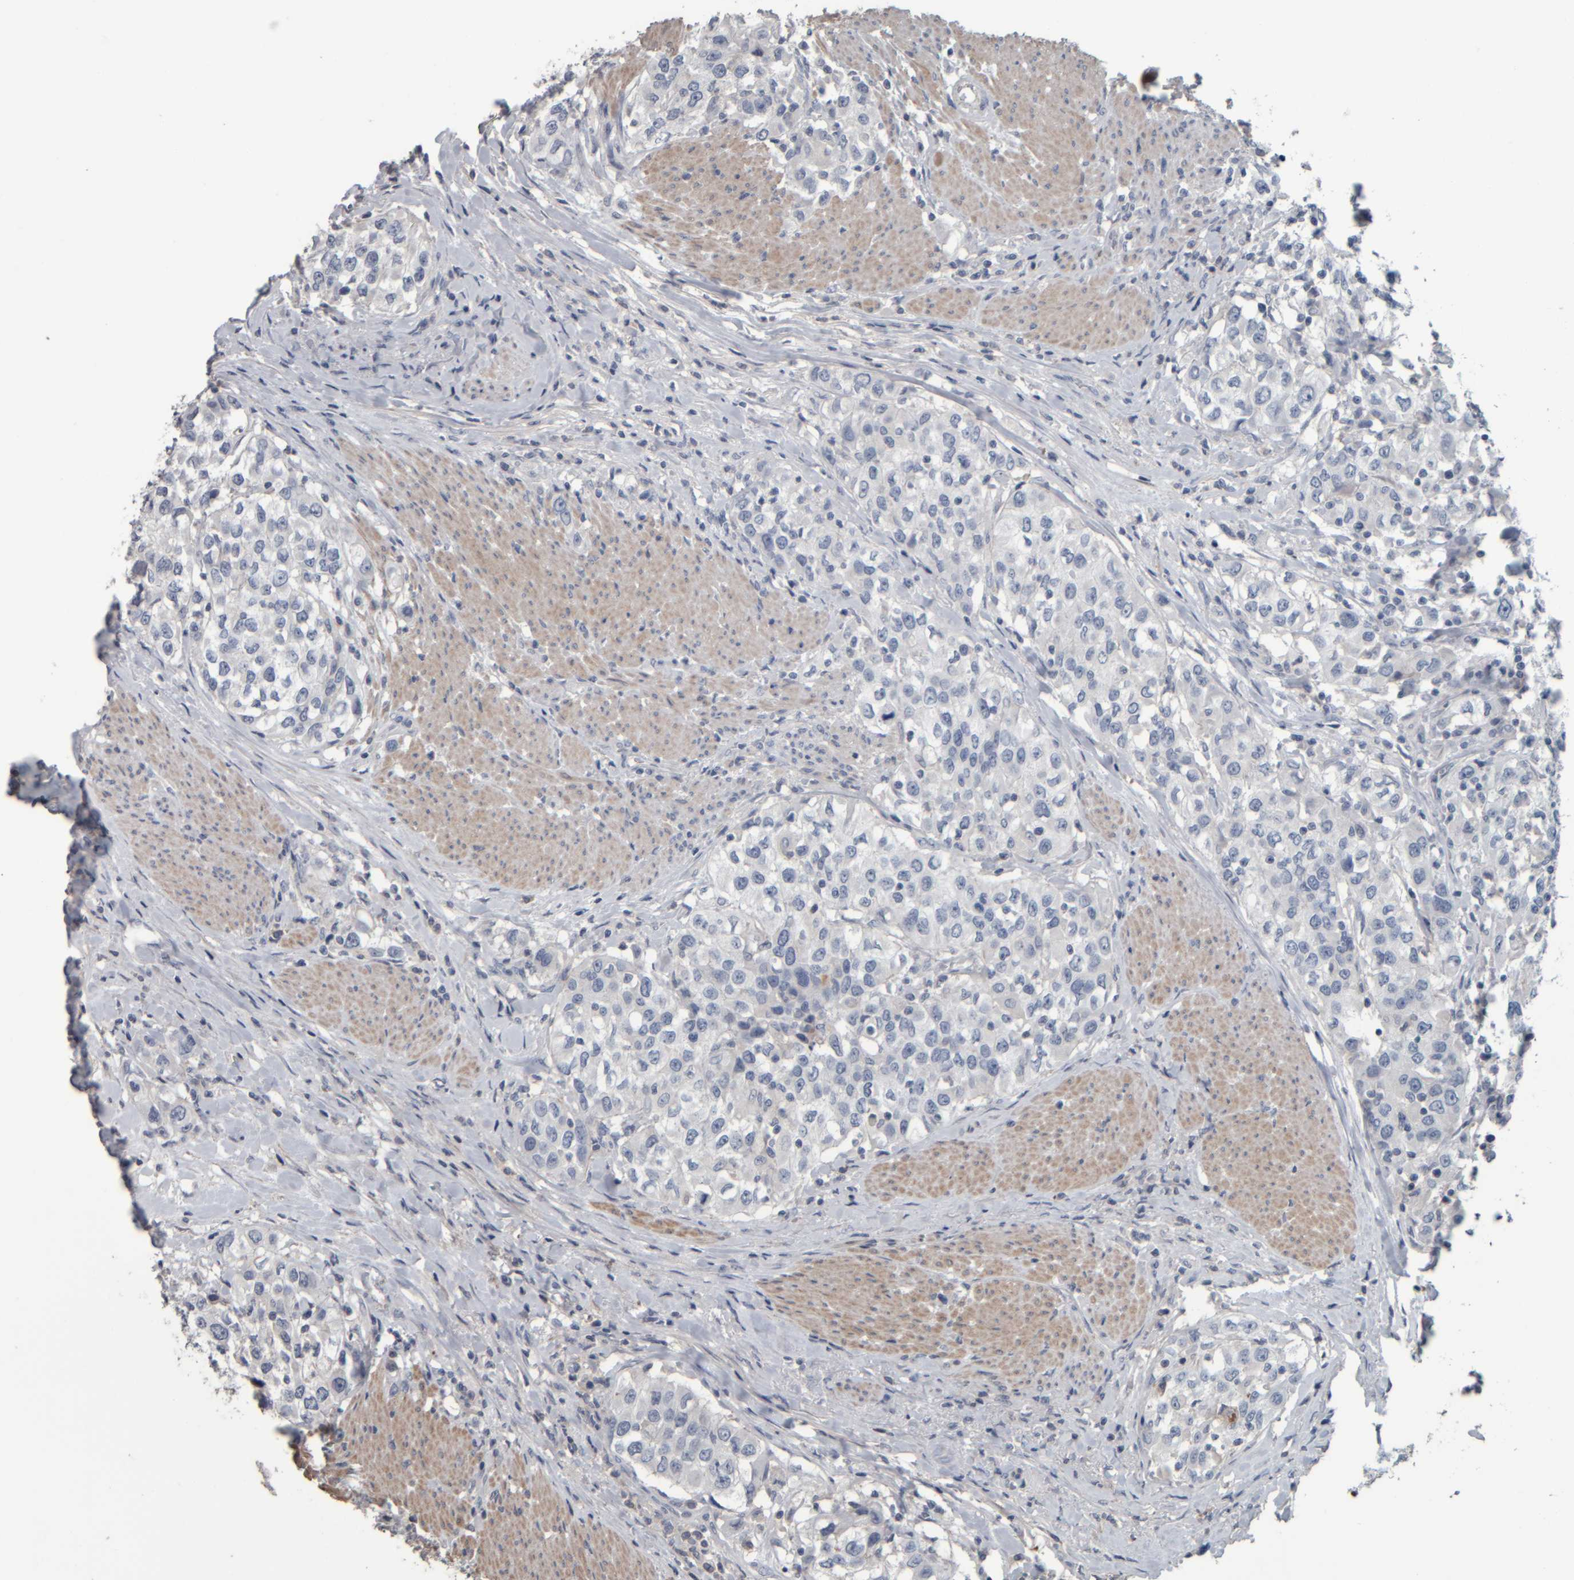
{"staining": {"intensity": "negative", "quantity": "none", "location": "none"}, "tissue": "urothelial cancer", "cell_type": "Tumor cells", "image_type": "cancer", "snomed": [{"axis": "morphology", "description": "Urothelial carcinoma, High grade"}, {"axis": "topography", "description": "Urinary bladder"}], "caption": "An immunohistochemistry histopathology image of high-grade urothelial carcinoma is shown. There is no staining in tumor cells of high-grade urothelial carcinoma. (DAB immunohistochemistry, high magnification).", "gene": "CAVIN4", "patient": {"sex": "female", "age": 80}}